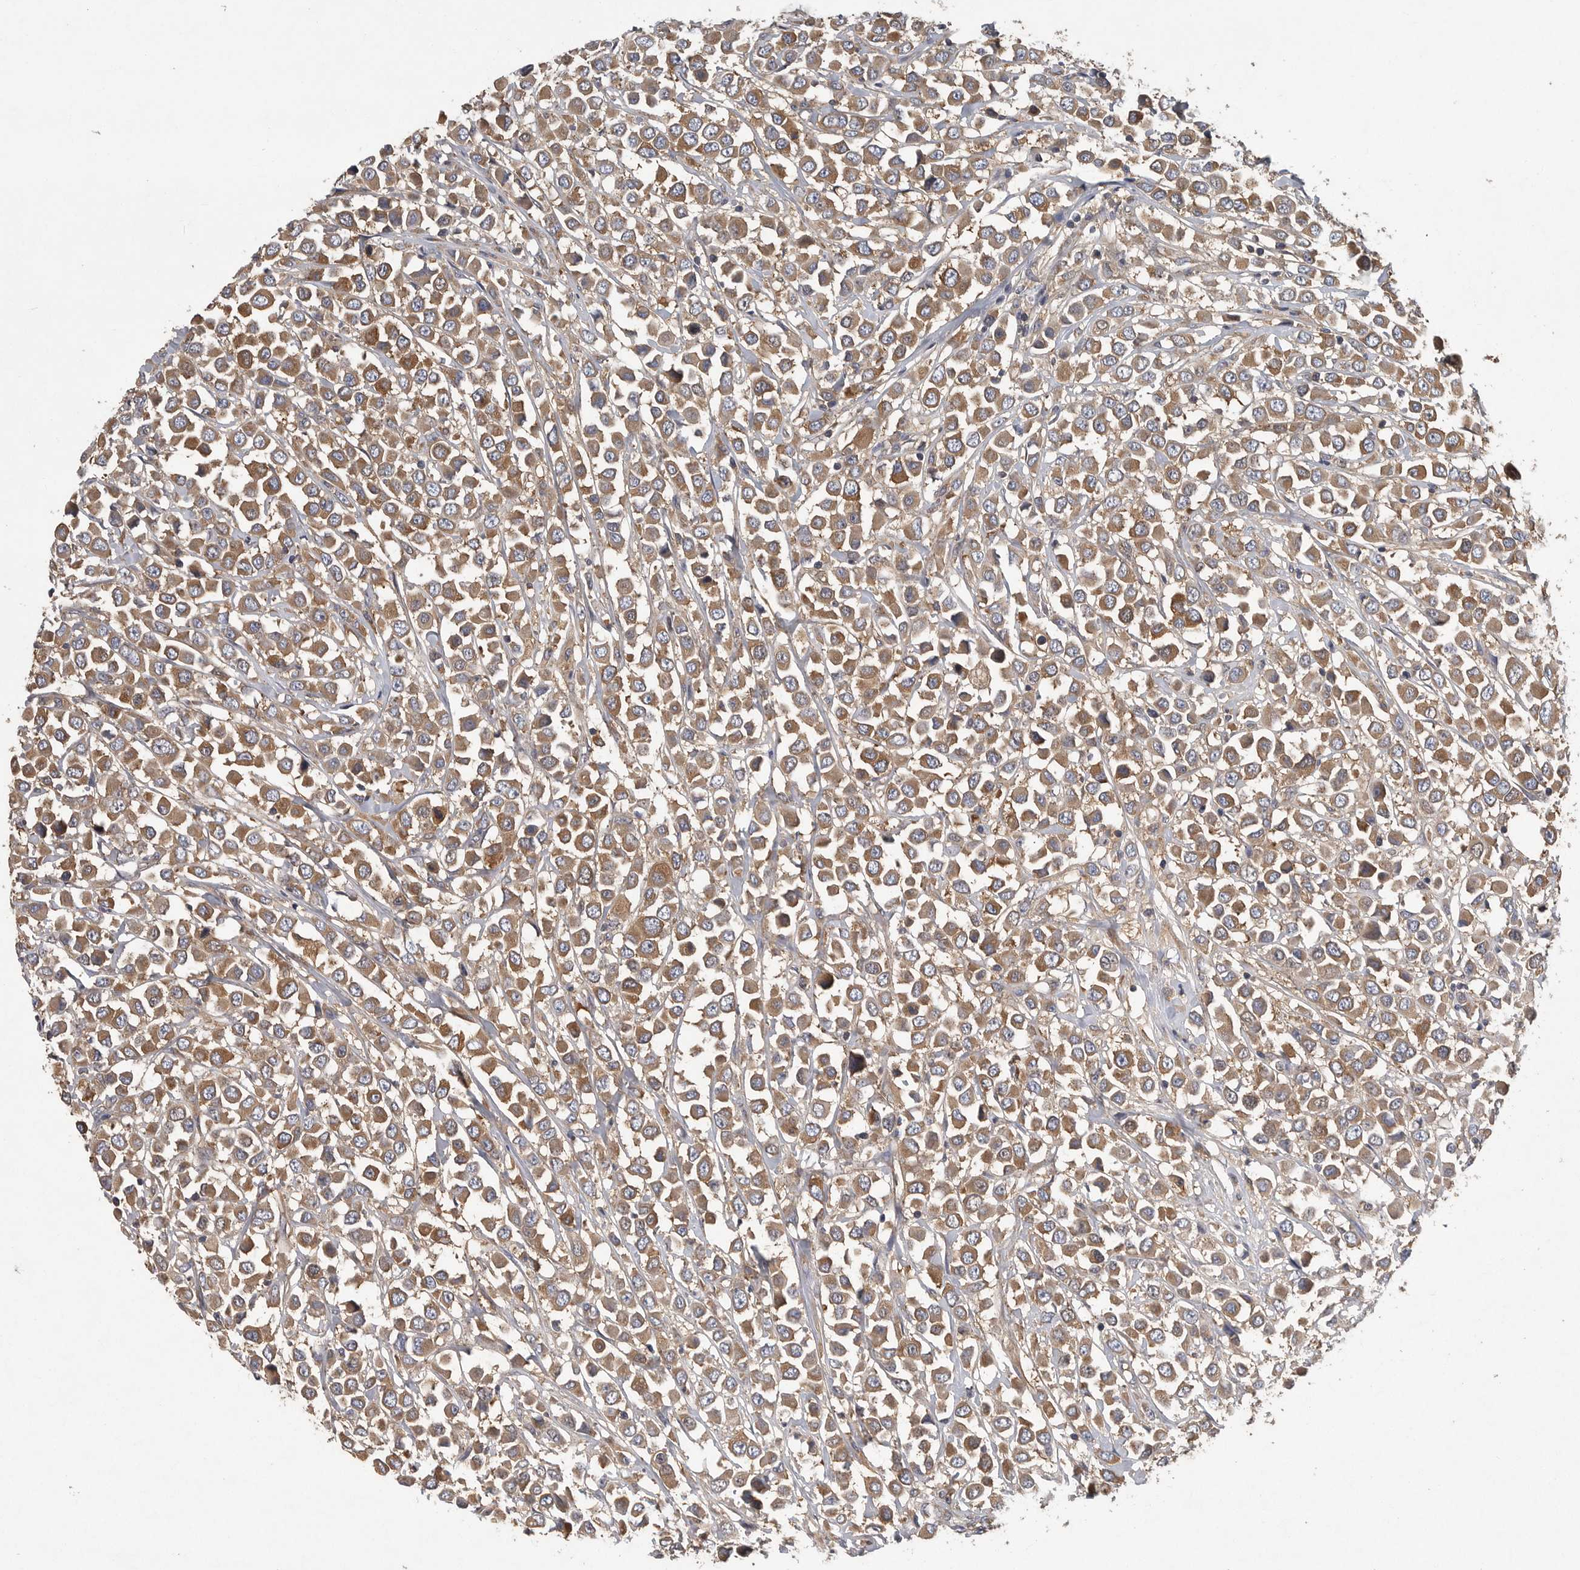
{"staining": {"intensity": "moderate", "quantity": ">75%", "location": "cytoplasmic/membranous"}, "tissue": "breast cancer", "cell_type": "Tumor cells", "image_type": "cancer", "snomed": [{"axis": "morphology", "description": "Duct carcinoma"}, {"axis": "topography", "description": "Breast"}], "caption": "This is an image of immunohistochemistry (IHC) staining of breast intraductal carcinoma, which shows moderate positivity in the cytoplasmic/membranous of tumor cells.", "gene": "OXR1", "patient": {"sex": "female", "age": 61}}